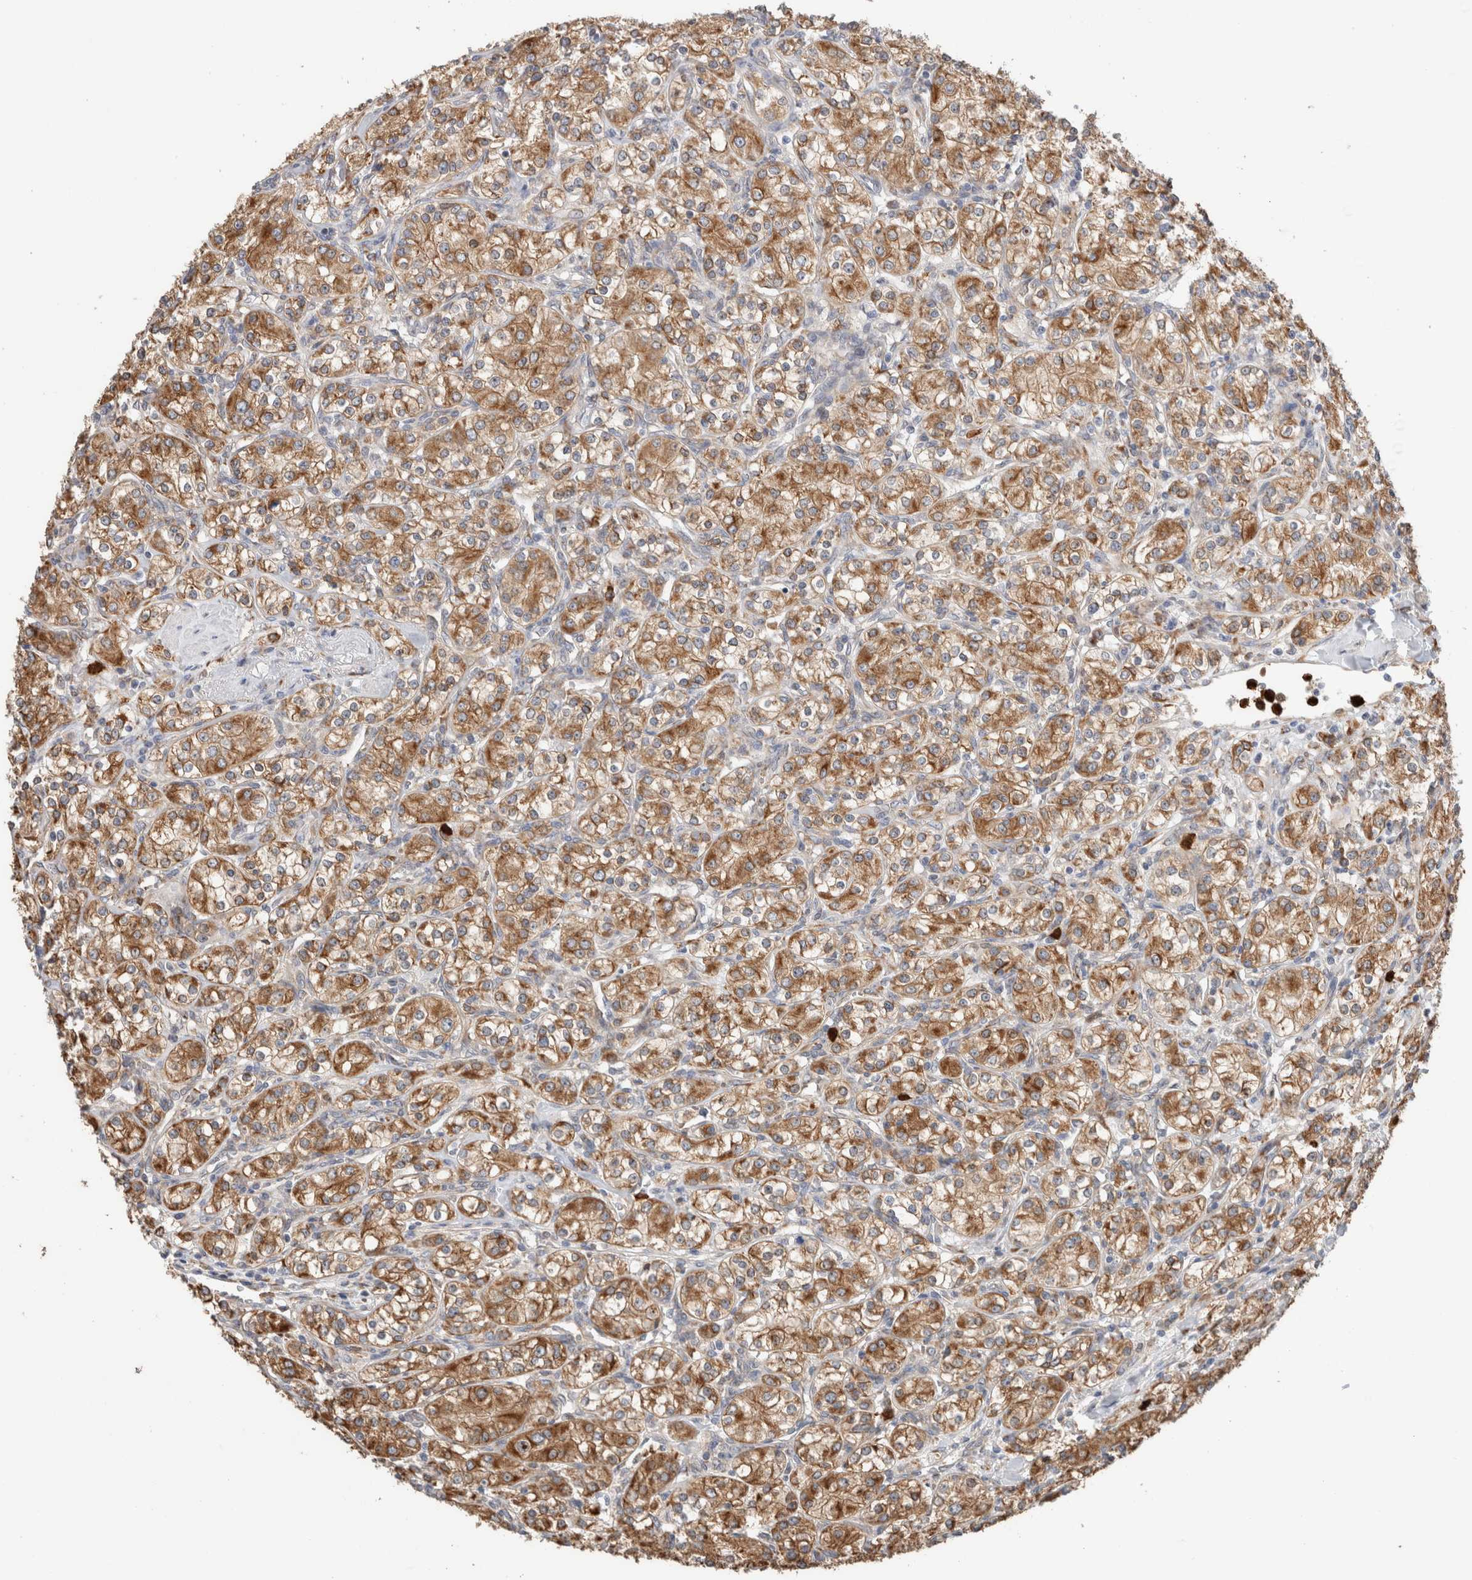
{"staining": {"intensity": "moderate", "quantity": ">75%", "location": "cytoplasmic/membranous"}, "tissue": "renal cancer", "cell_type": "Tumor cells", "image_type": "cancer", "snomed": [{"axis": "morphology", "description": "Adenocarcinoma, NOS"}, {"axis": "topography", "description": "Kidney"}], "caption": "Immunohistochemistry of human adenocarcinoma (renal) reveals medium levels of moderate cytoplasmic/membranous expression in approximately >75% of tumor cells. (DAB (3,3'-diaminobenzidine) IHC, brown staining for protein, blue staining for nuclei).", "gene": "P4HA1", "patient": {"sex": "male", "age": 77}}